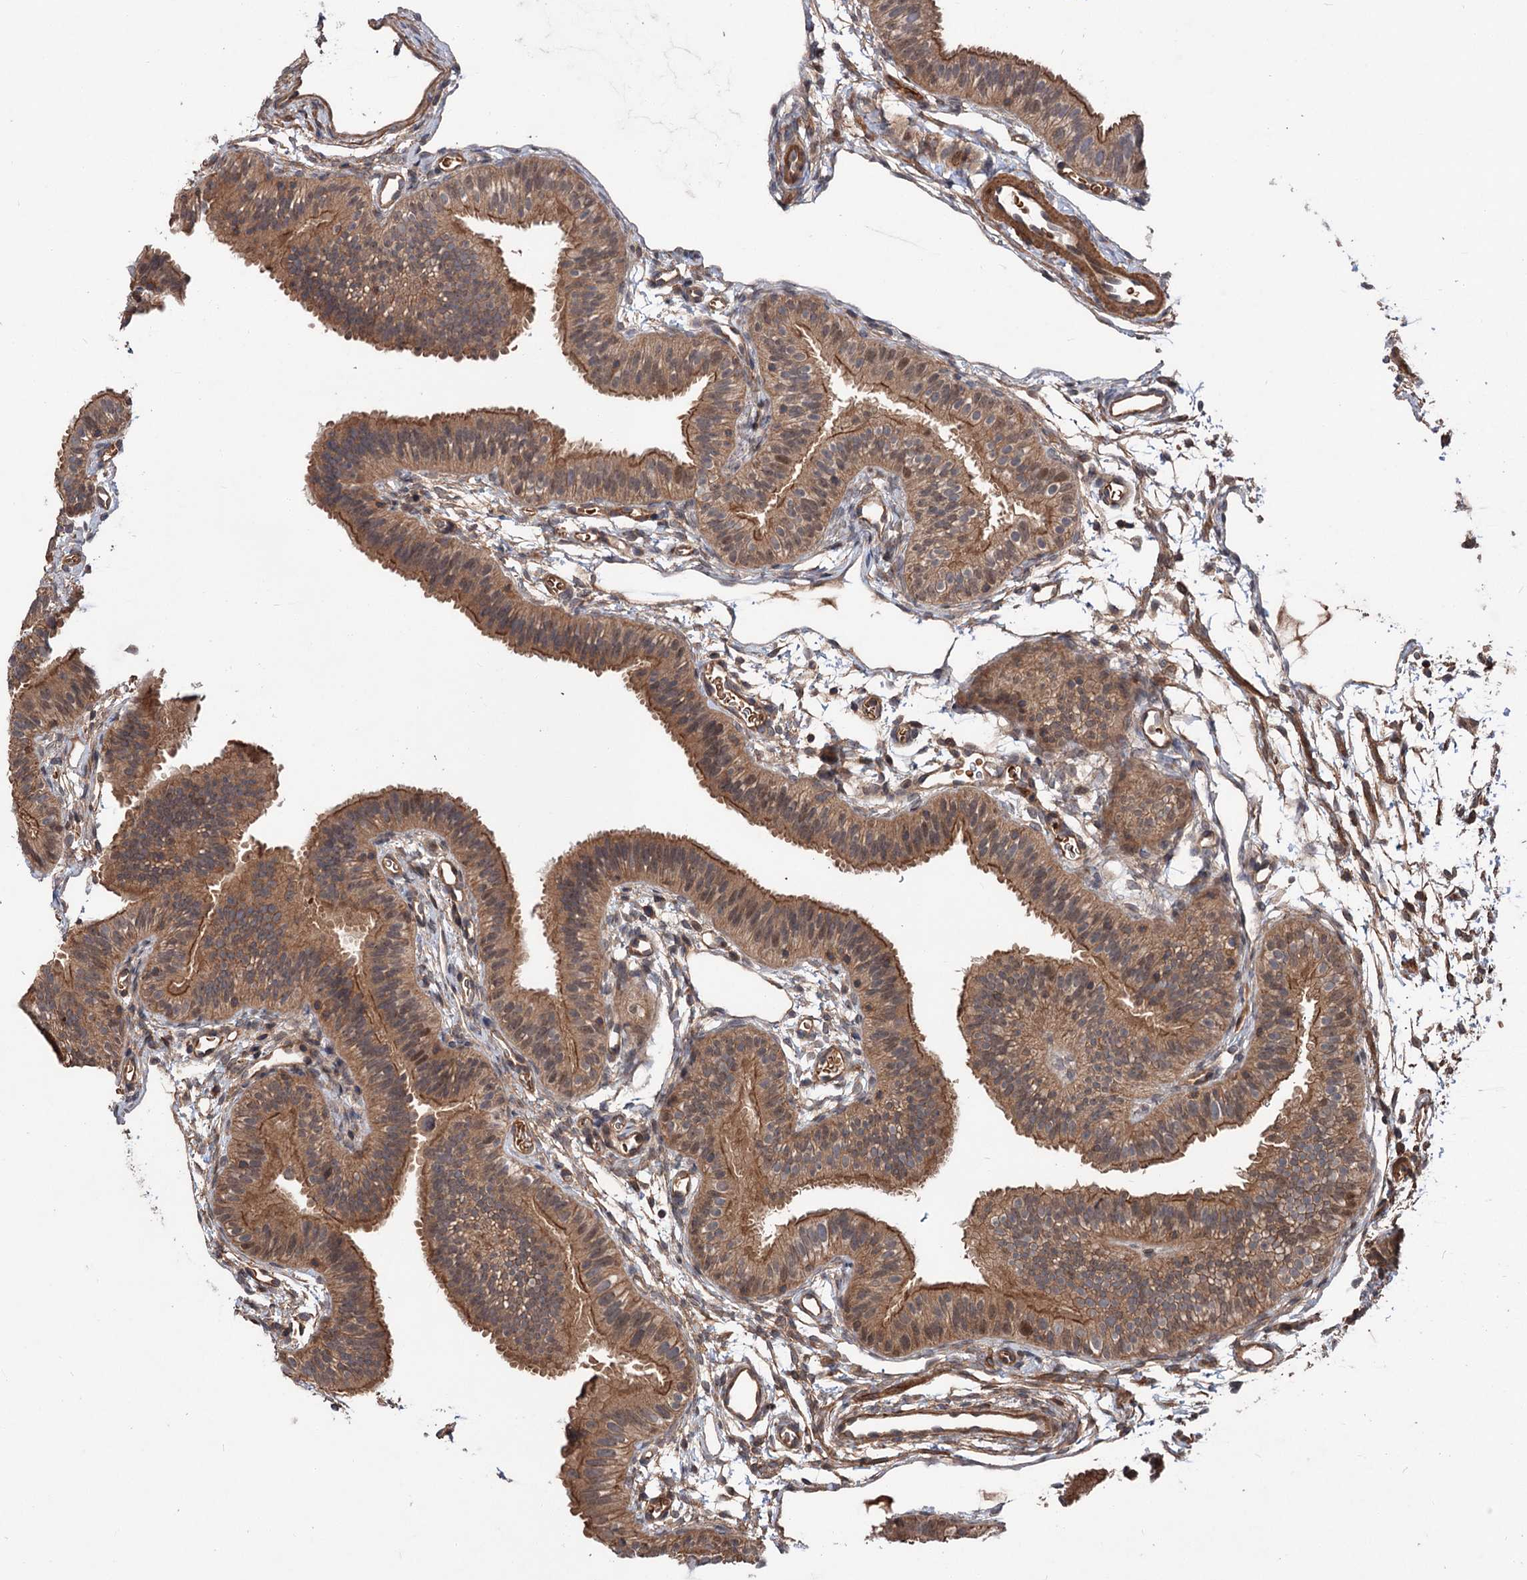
{"staining": {"intensity": "strong", "quantity": ">75%", "location": "cytoplasmic/membranous,nuclear"}, "tissue": "fallopian tube", "cell_type": "Glandular cells", "image_type": "normal", "snomed": [{"axis": "morphology", "description": "Normal tissue, NOS"}, {"axis": "topography", "description": "Fallopian tube"}], "caption": "Strong cytoplasmic/membranous,nuclear positivity is seen in approximately >75% of glandular cells in benign fallopian tube.", "gene": "ADK", "patient": {"sex": "female", "age": 35}}